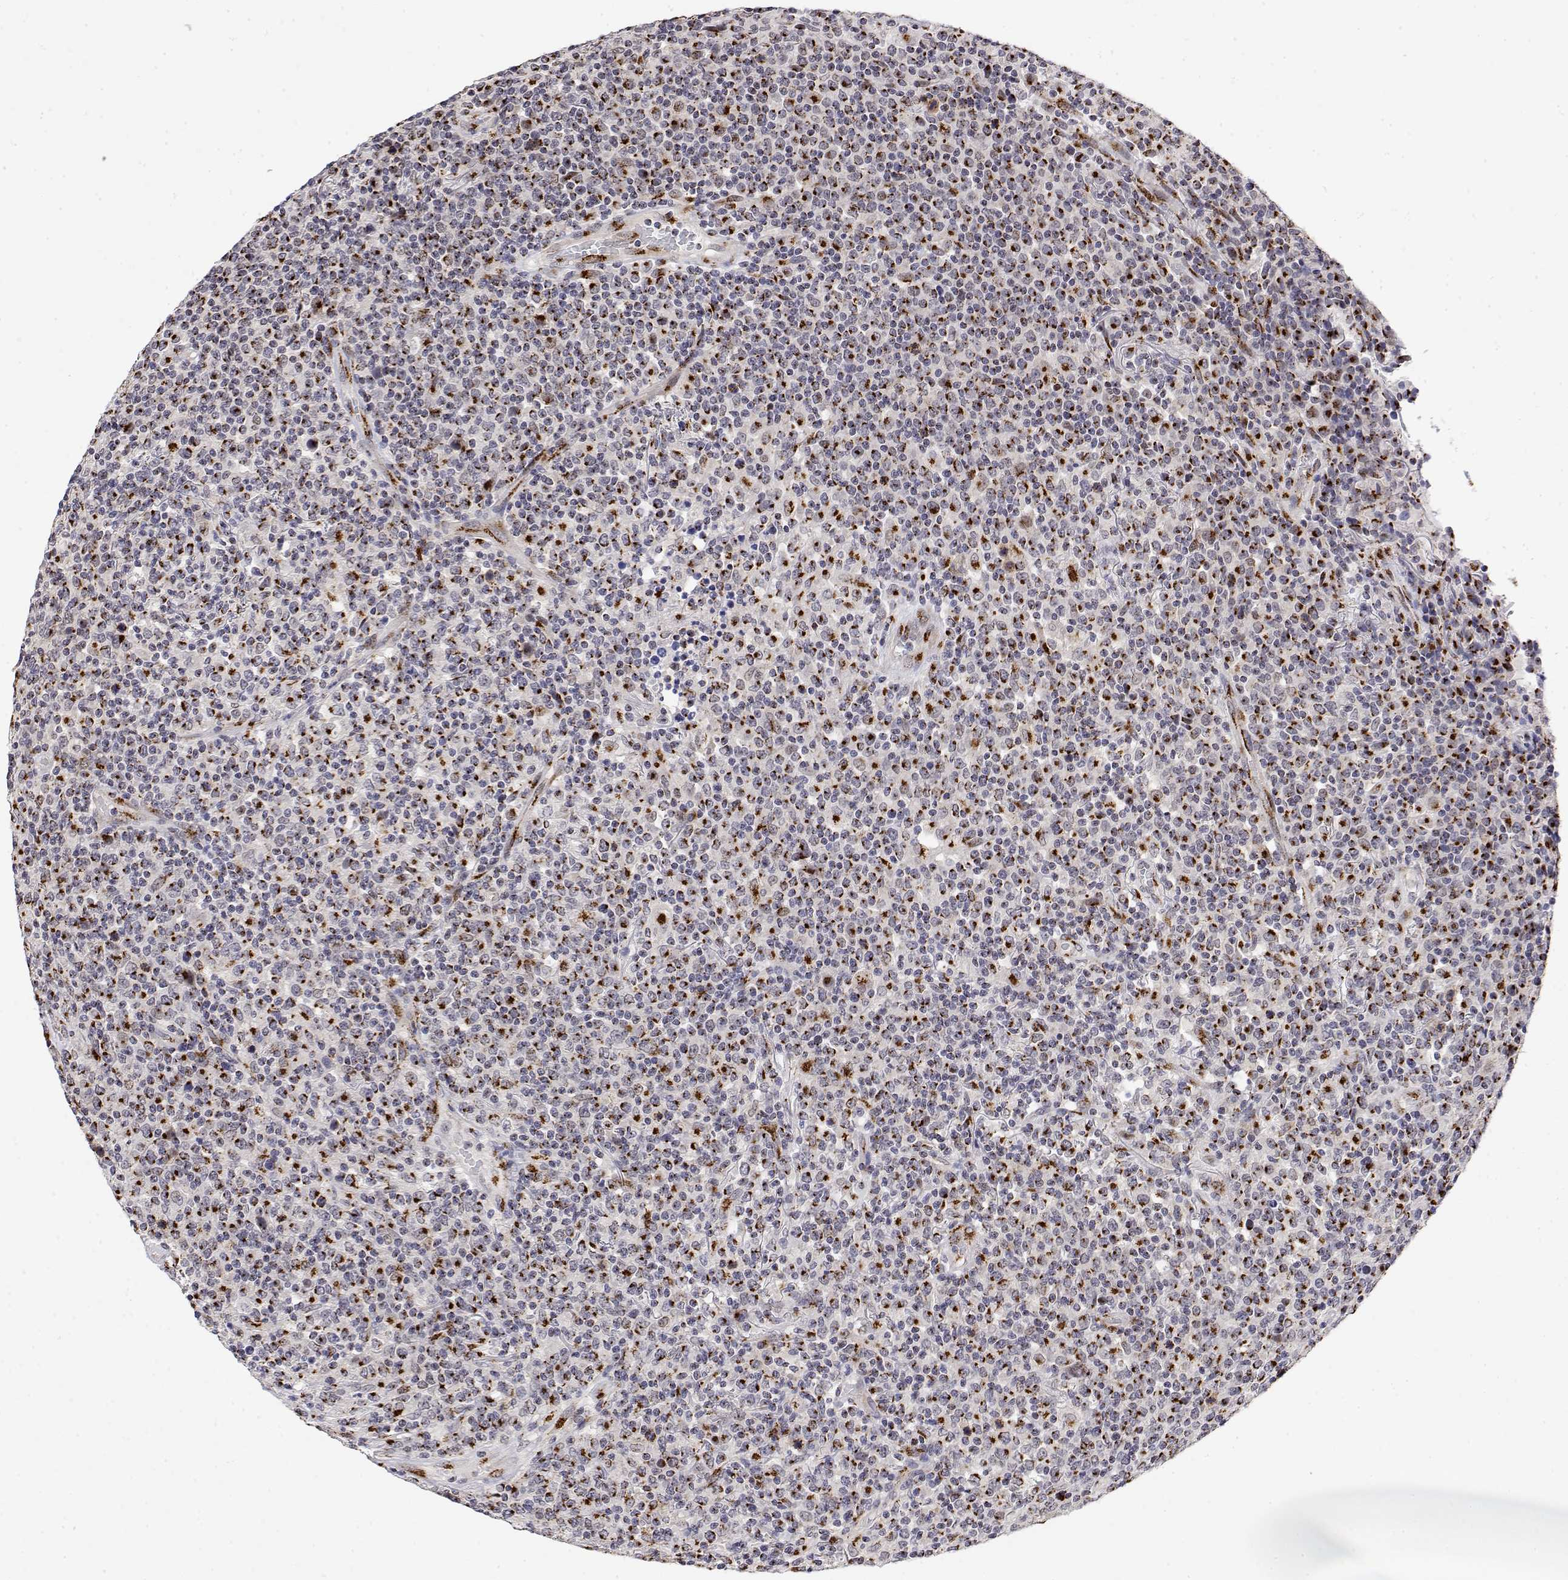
{"staining": {"intensity": "strong", "quantity": "25%-75%", "location": "cytoplasmic/membranous"}, "tissue": "lymphoma", "cell_type": "Tumor cells", "image_type": "cancer", "snomed": [{"axis": "morphology", "description": "Malignant lymphoma, non-Hodgkin's type, High grade"}, {"axis": "topography", "description": "Lung"}], "caption": "IHC of lymphoma shows high levels of strong cytoplasmic/membranous positivity in approximately 25%-75% of tumor cells. Nuclei are stained in blue.", "gene": "YIPF3", "patient": {"sex": "male", "age": 79}}